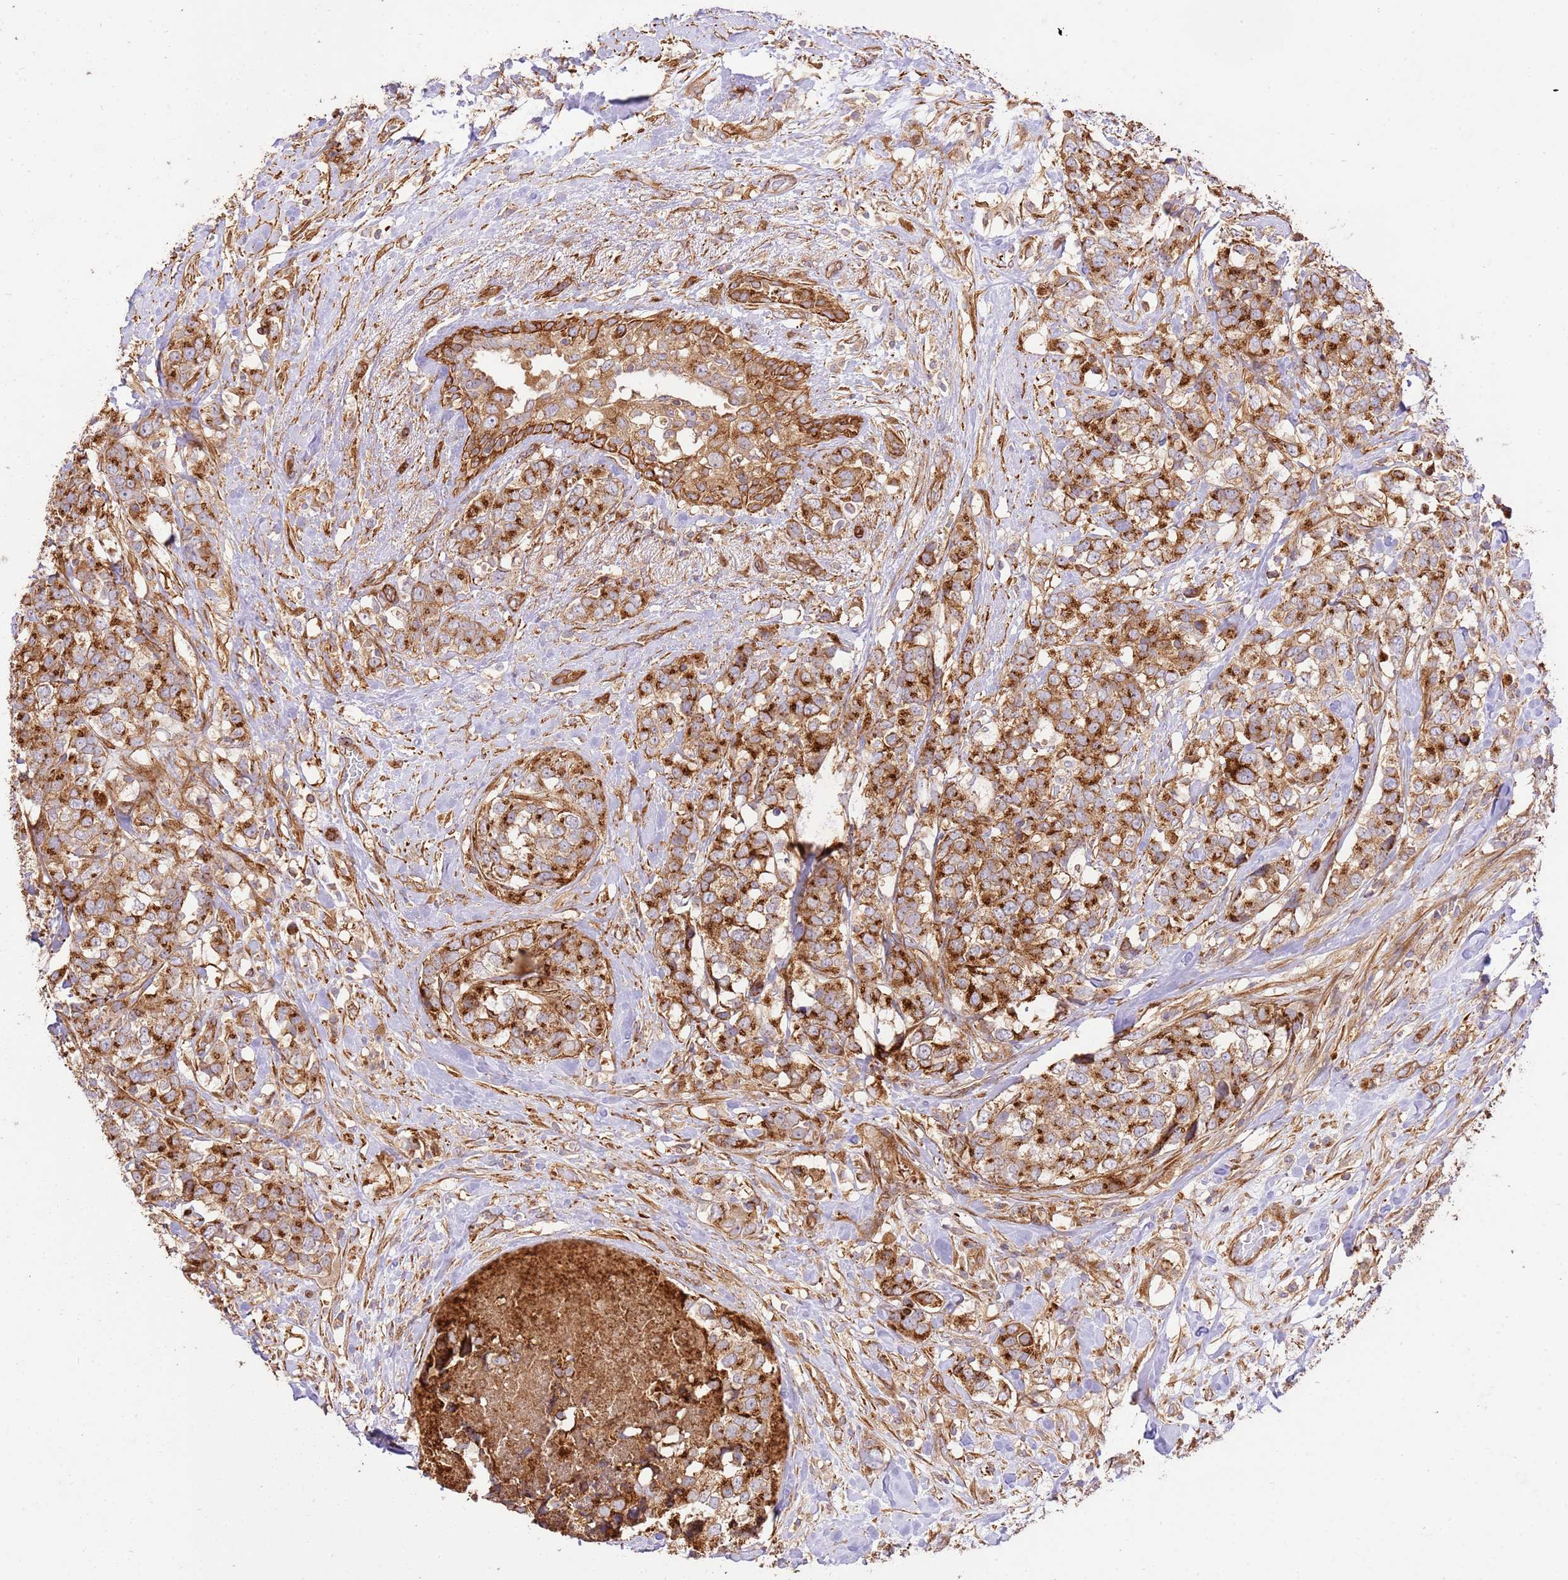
{"staining": {"intensity": "strong", "quantity": ">75%", "location": "cytoplasmic/membranous"}, "tissue": "breast cancer", "cell_type": "Tumor cells", "image_type": "cancer", "snomed": [{"axis": "morphology", "description": "Lobular carcinoma"}, {"axis": "topography", "description": "Breast"}], "caption": "Immunohistochemistry (IHC) photomicrograph of lobular carcinoma (breast) stained for a protein (brown), which reveals high levels of strong cytoplasmic/membranous positivity in approximately >75% of tumor cells.", "gene": "ZBTB39", "patient": {"sex": "female", "age": 59}}